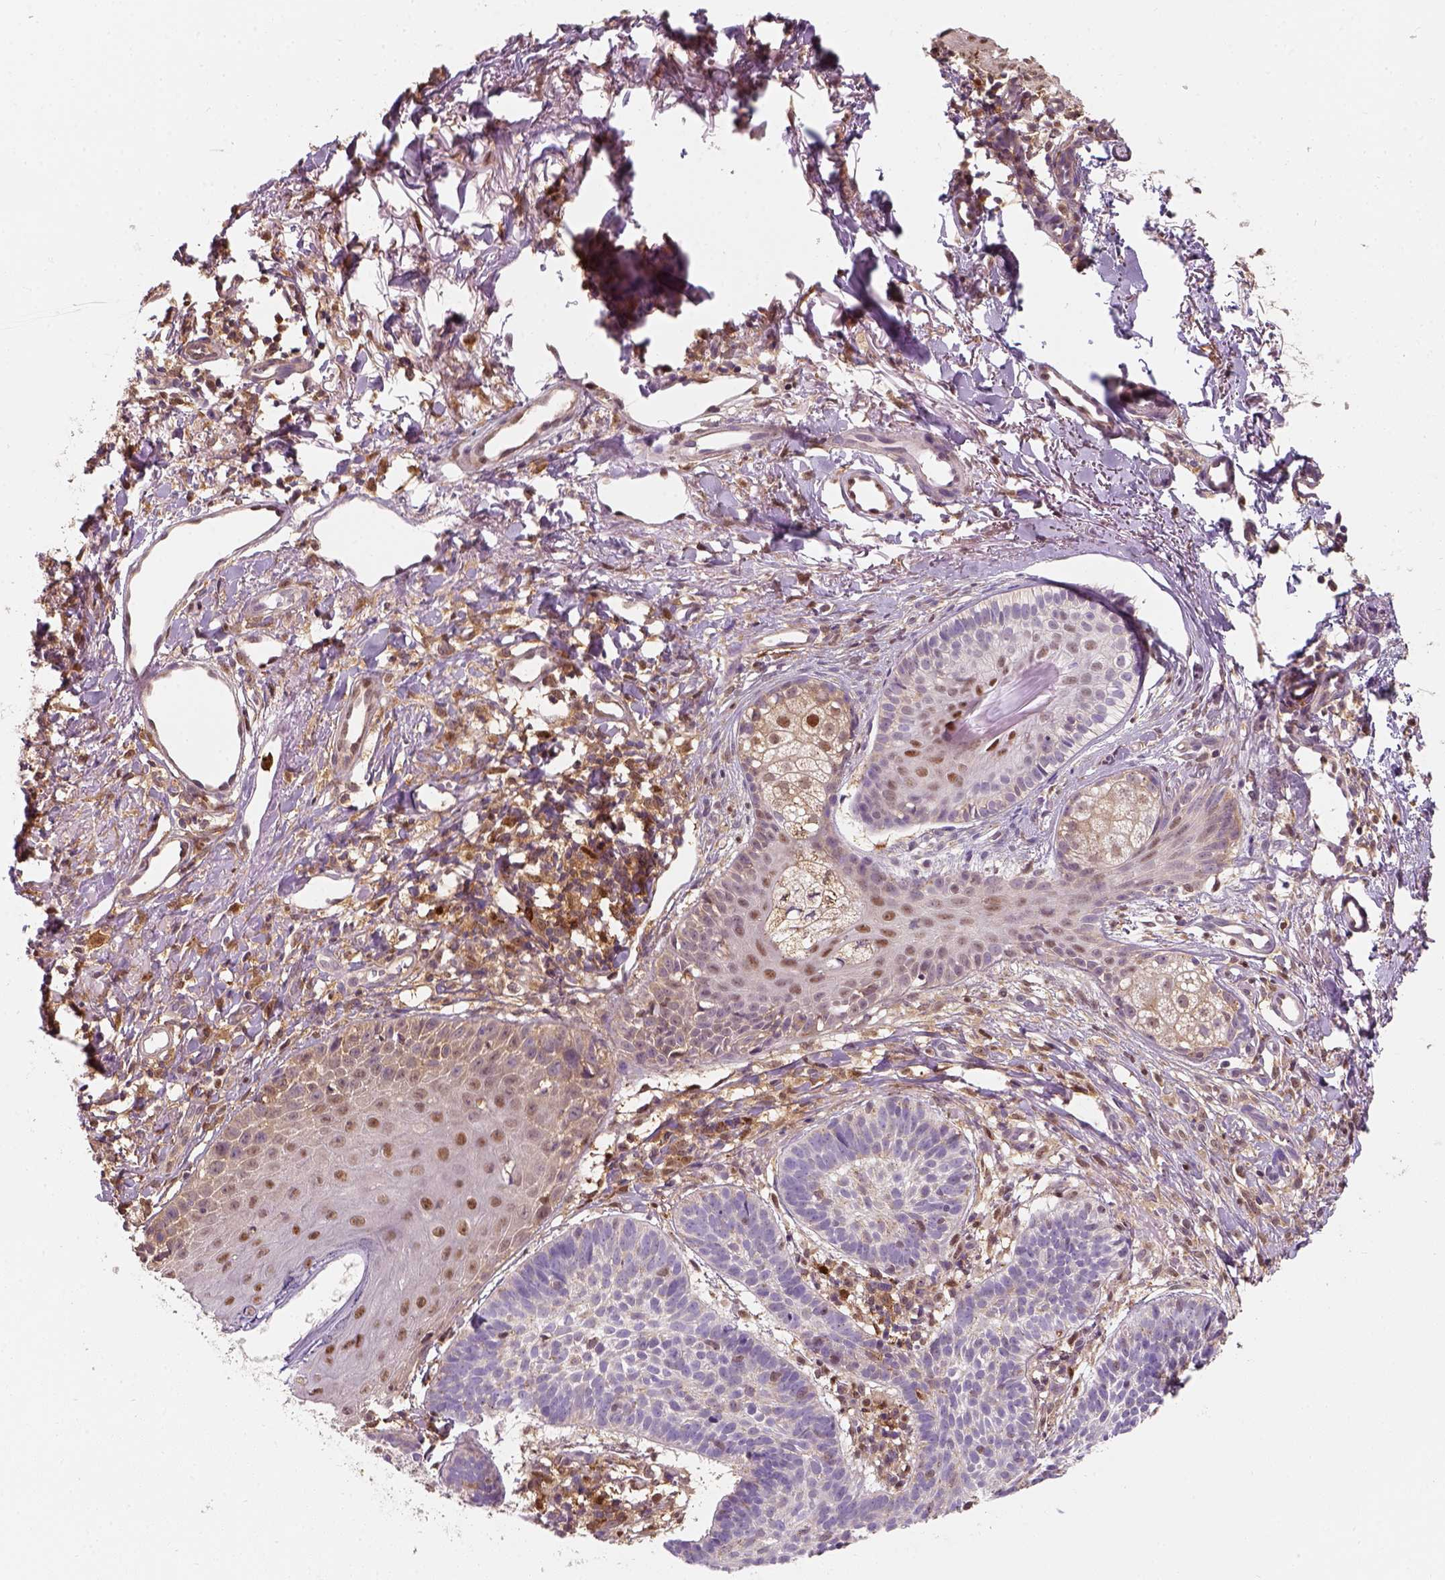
{"staining": {"intensity": "moderate", "quantity": "<25%", "location": "nuclear"}, "tissue": "skin cancer", "cell_type": "Tumor cells", "image_type": "cancer", "snomed": [{"axis": "morphology", "description": "Basal cell carcinoma"}, {"axis": "topography", "description": "Skin"}], "caption": "Basal cell carcinoma (skin) stained with DAB (3,3'-diaminobenzidine) IHC exhibits low levels of moderate nuclear expression in approximately <25% of tumor cells.", "gene": "SQSTM1", "patient": {"sex": "male", "age": 72}}